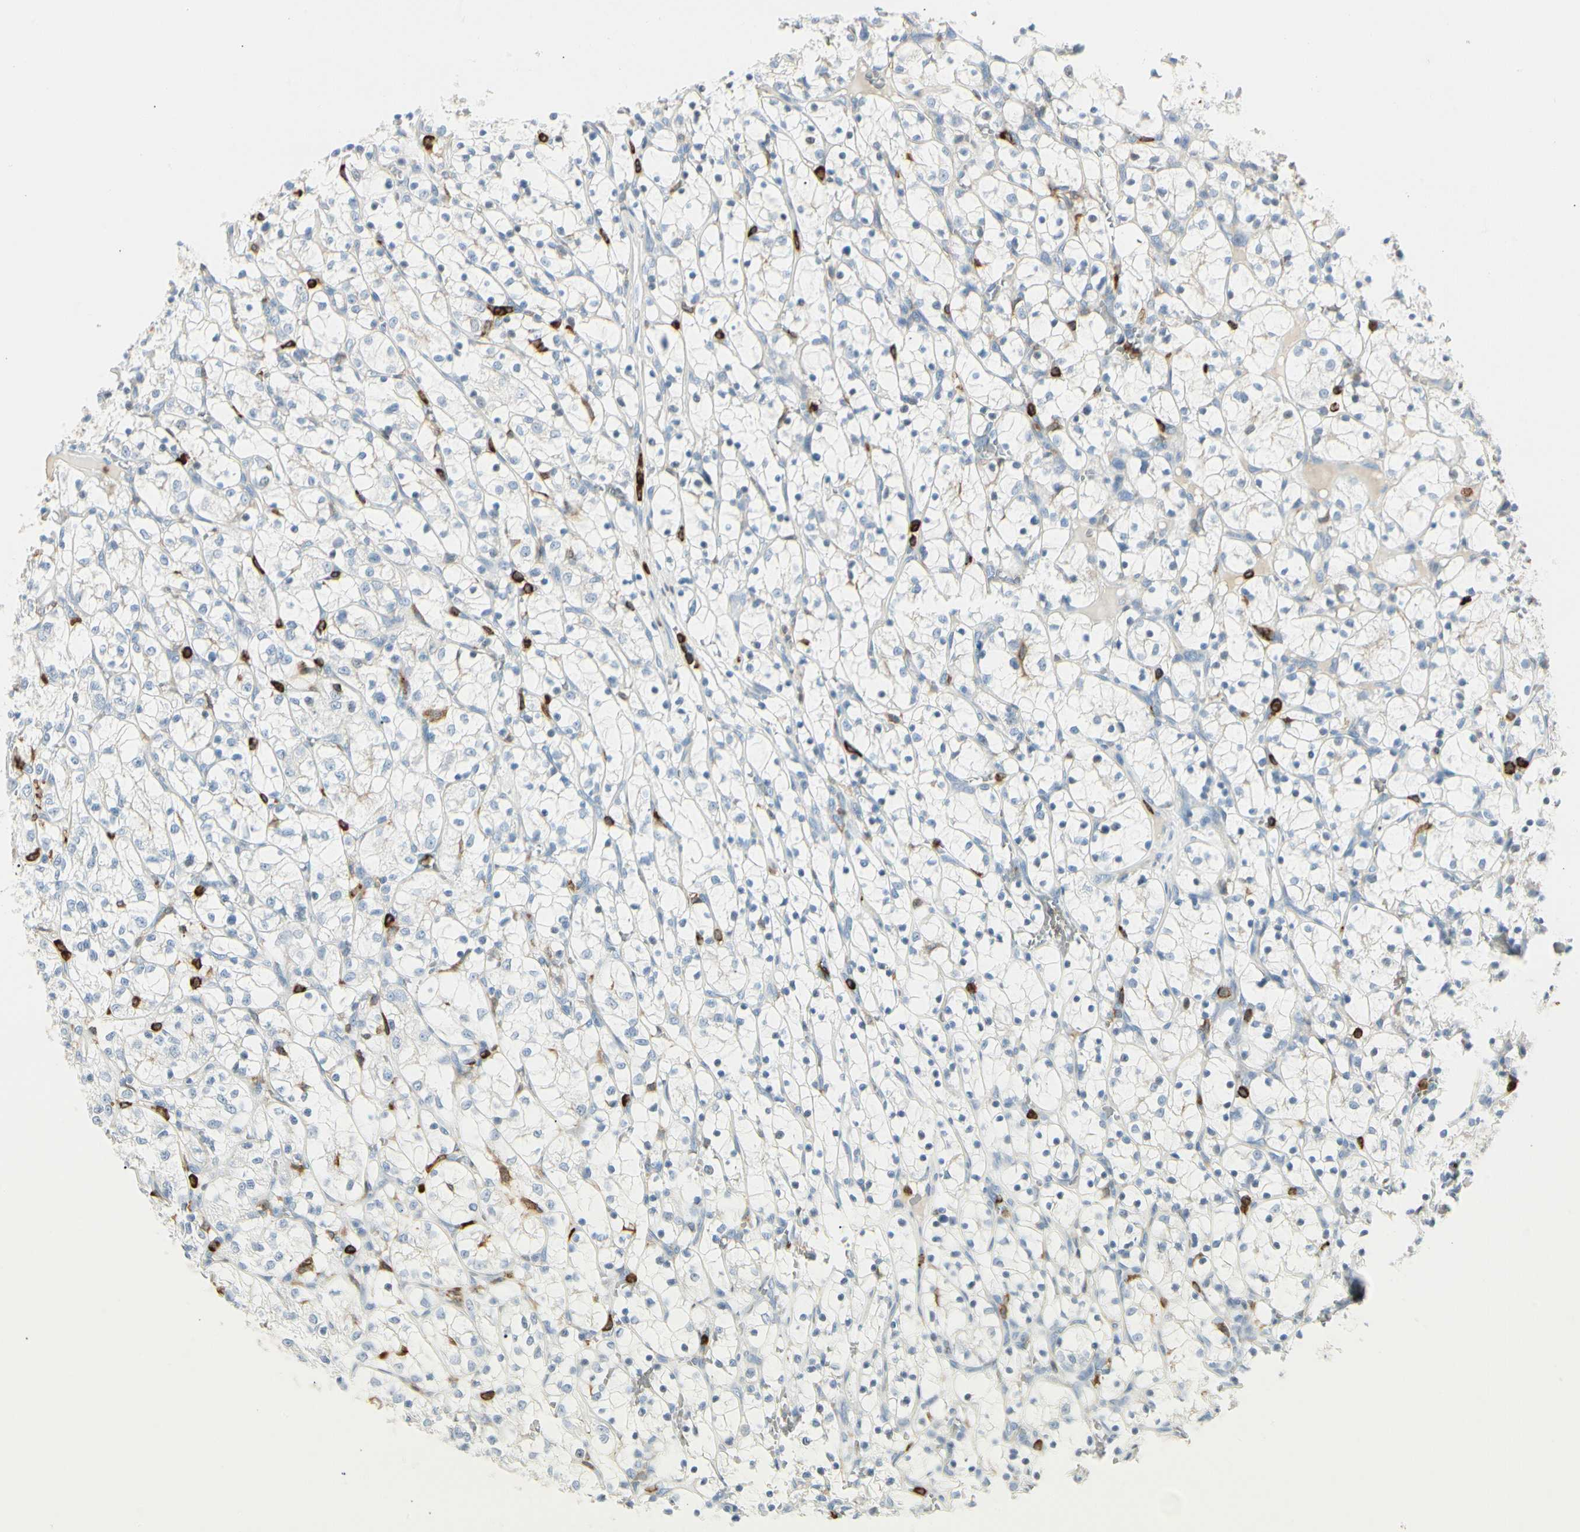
{"staining": {"intensity": "negative", "quantity": "none", "location": "none"}, "tissue": "renal cancer", "cell_type": "Tumor cells", "image_type": "cancer", "snomed": [{"axis": "morphology", "description": "Adenocarcinoma, NOS"}, {"axis": "topography", "description": "Kidney"}], "caption": "This image is of renal cancer stained with immunohistochemistry to label a protein in brown with the nuclei are counter-stained blue. There is no staining in tumor cells.", "gene": "ITGB2", "patient": {"sex": "female", "age": 69}}